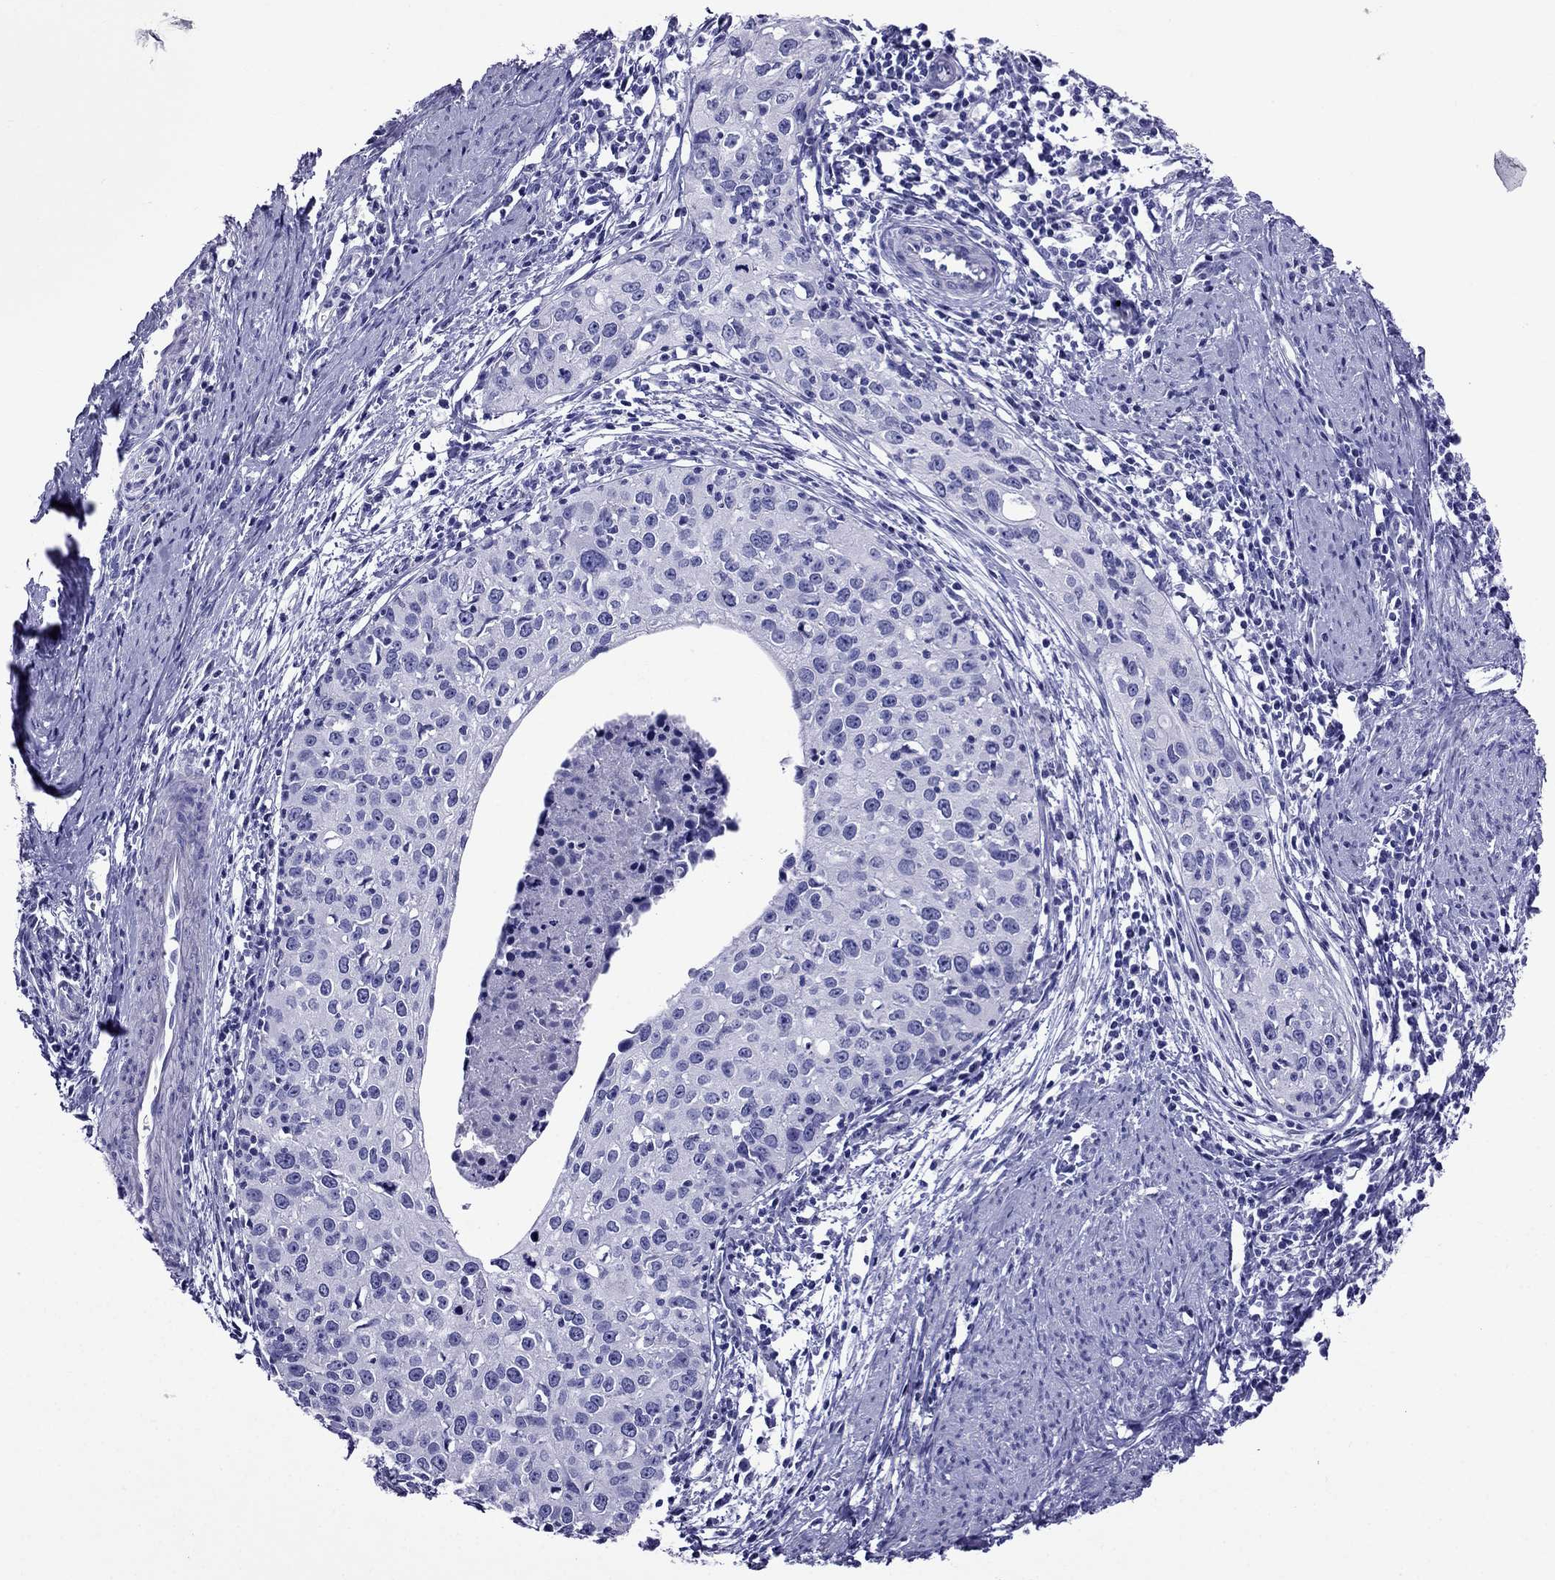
{"staining": {"intensity": "negative", "quantity": "none", "location": "none"}, "tissue": "cervical cancer", "cell_type": "Tumor cells", "image_type": "cancer", "snomed": [{"axis": "morphology", "description": "Squamous cell carcinoma, NOS"}, {"axis": "topography", "description": "Cervix"}], "caption": "The immunohistochemistry photomicrograph has no significant expression in tumor cells of cervical squamous cell carcinoma tissue.", "gene": "CRYBA1", "patient": {"sex": "female", "age": 40}}